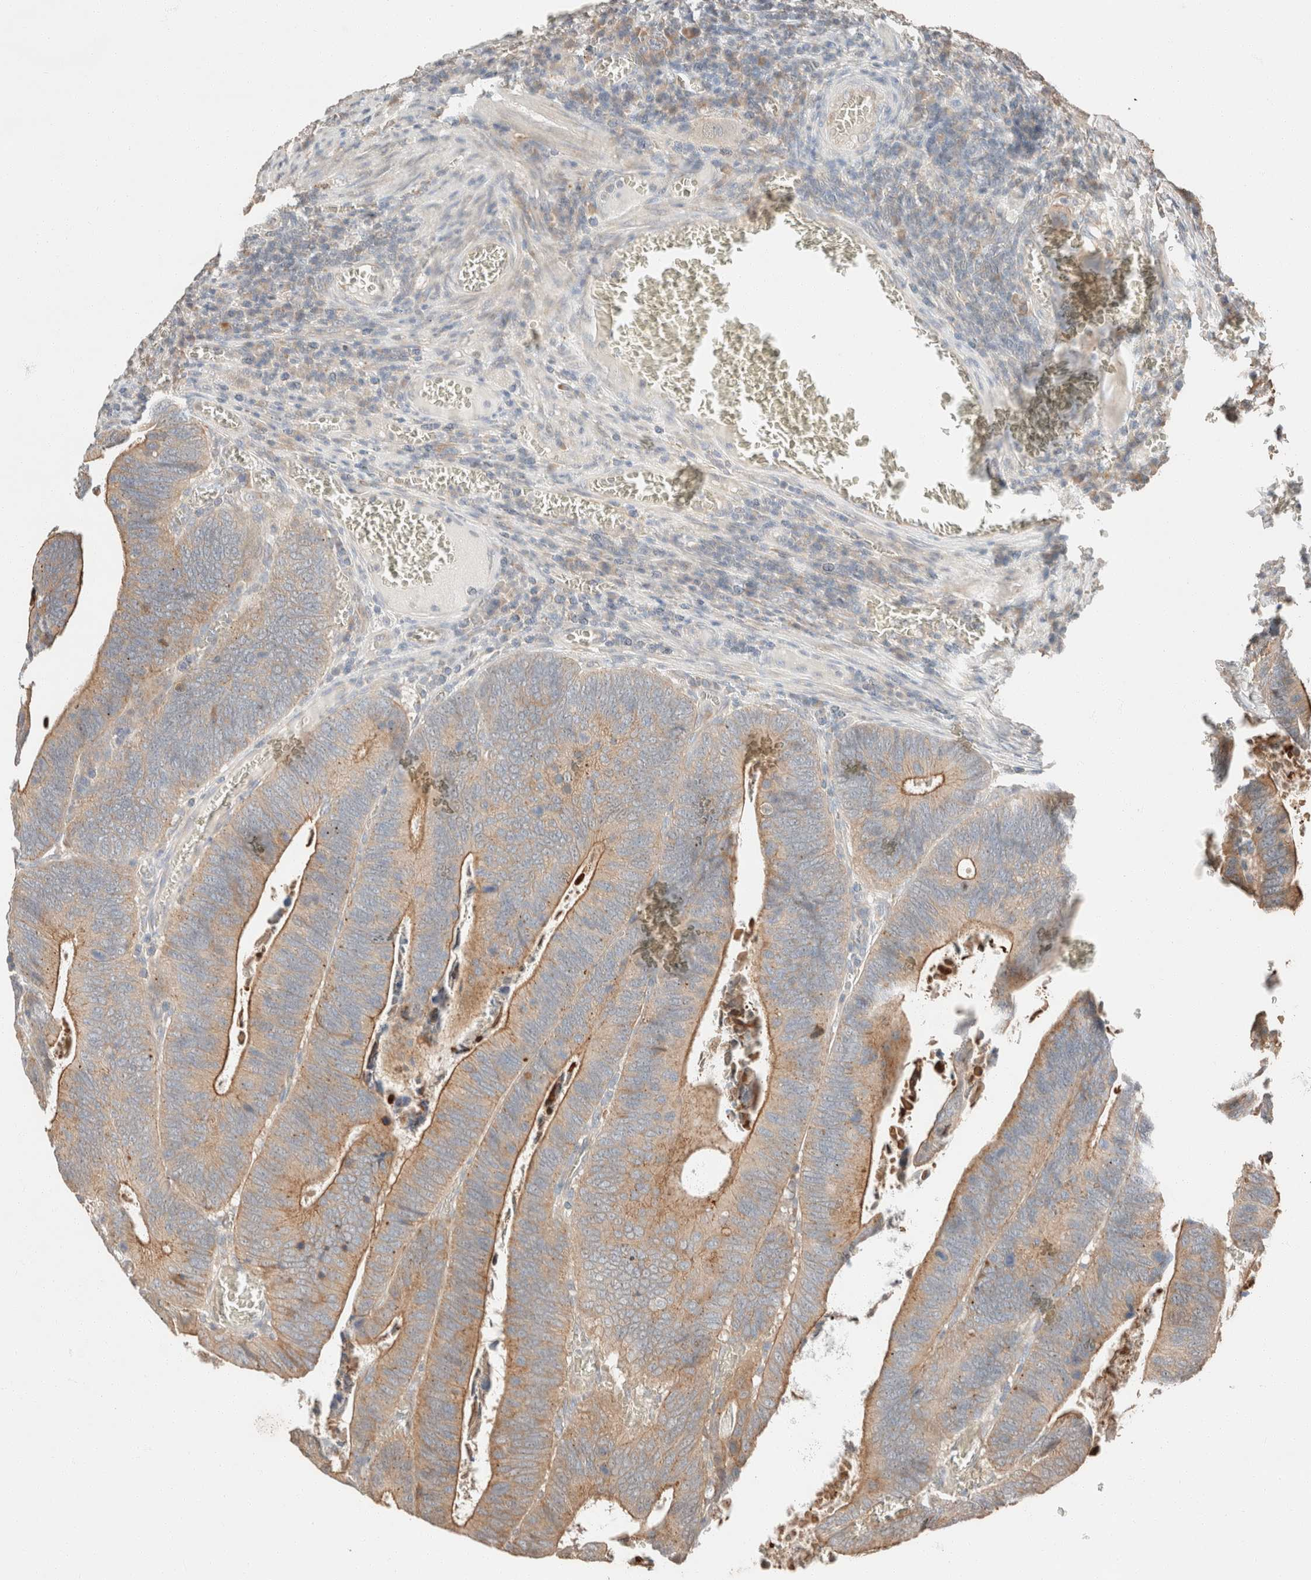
{"staining": {"intensity": "moderate", "quantity": ">75%", "location": "cytoplasmic/membranous"}, "tissue": "colorectal cancer", "cell_type": "Tumor cells", "image_type": "cancer", "snomed": [{"axis": "morphology", "description": "Inflammation, NOS"}, {"axis": "morphology", "description": "Adenocarcinoma, NOS"}, {"axis": "topography", "description": "Colon"}], "caption": "Colorectal cancer (adenocarcinoma) was stained to show a protein in brown. There is medium levels of moderate cytoplasmic/membranous staining in about >75% of tumor cells.", "gene": "TUBD1", "patient": {"sex": "male", "age": 72}}